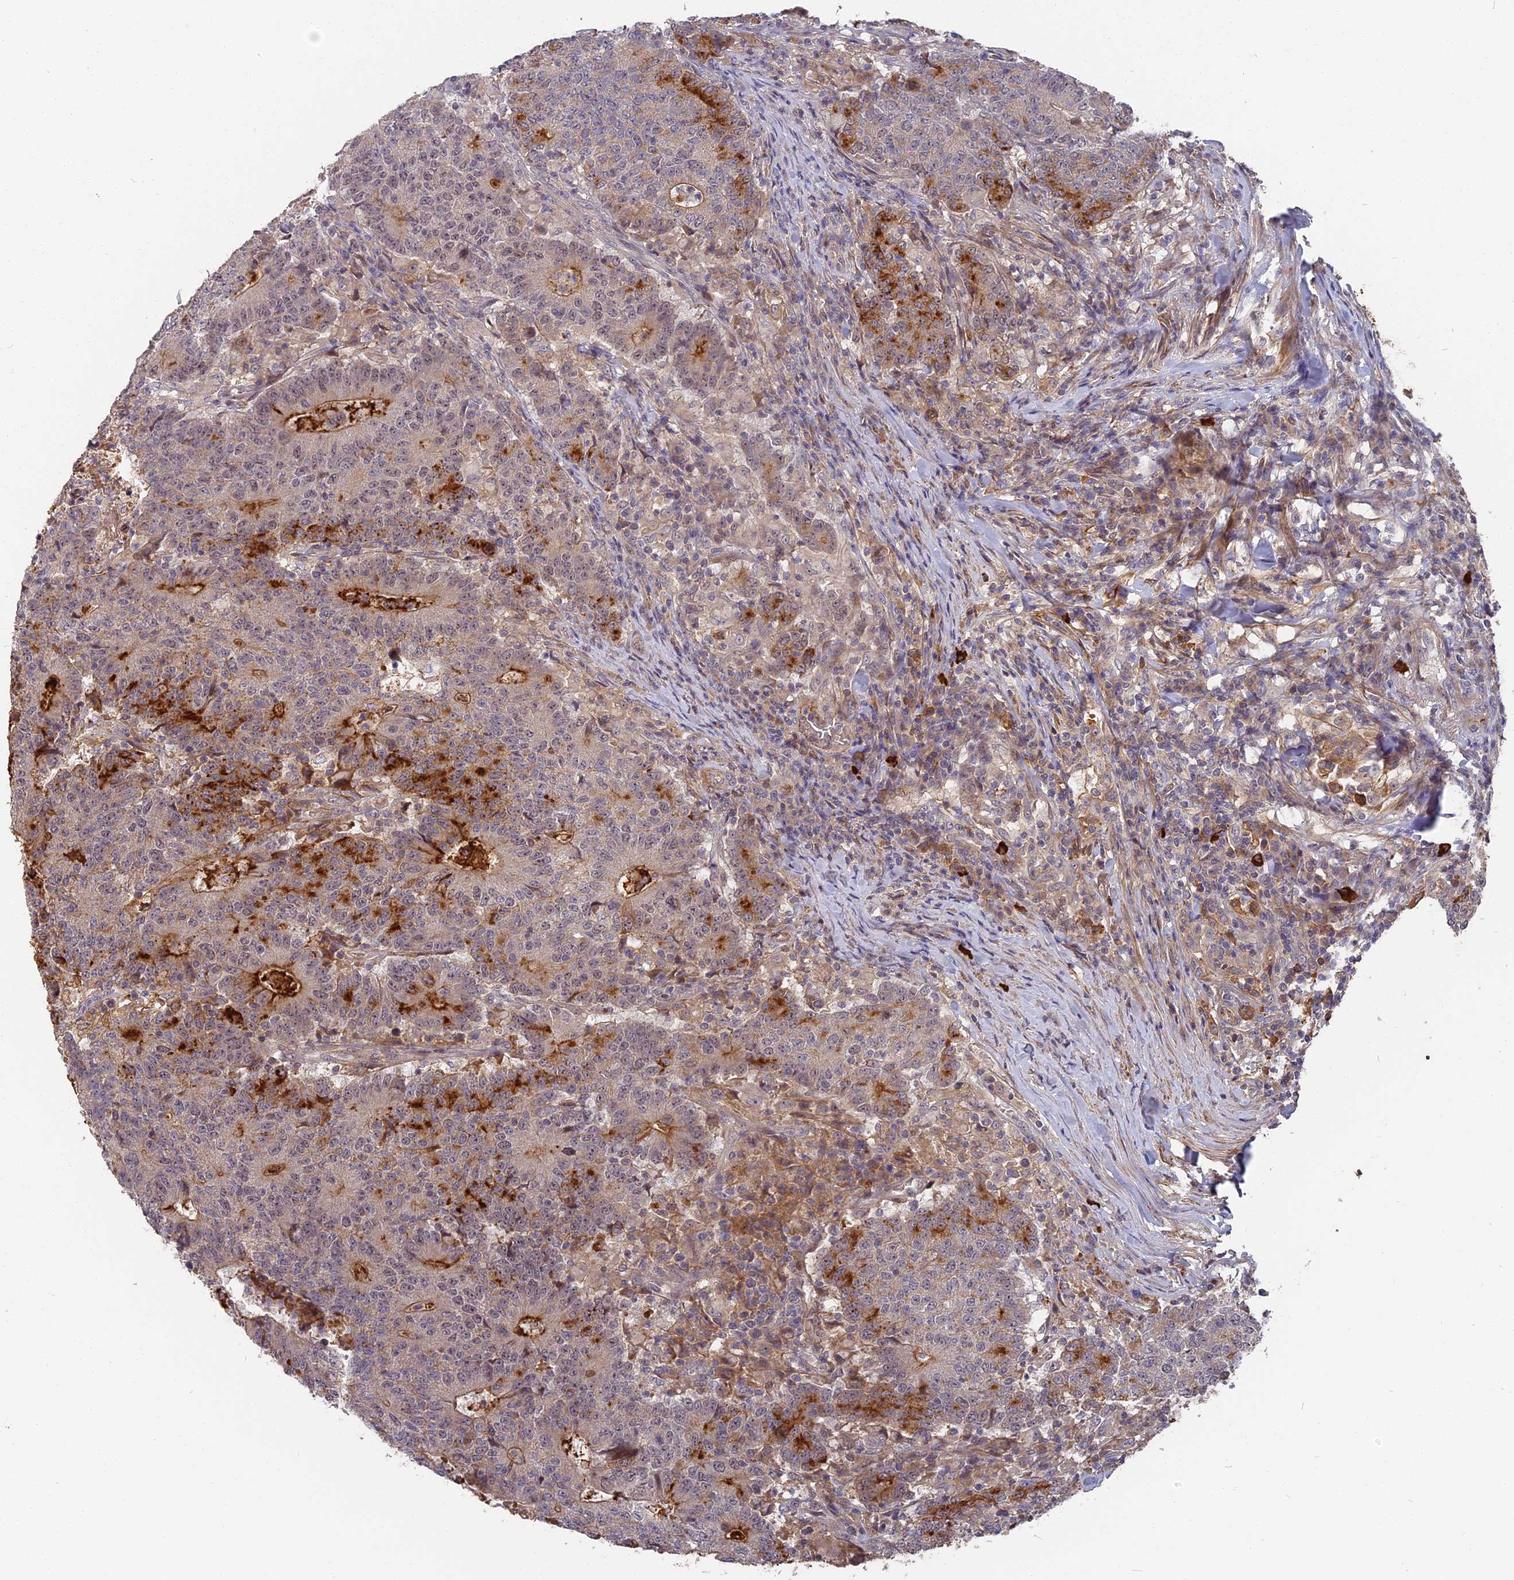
{"staining": {"intensity": "moderate", "quantity": "<25%", "location": "cytoplasmic/membranous"}, "tissue": "colorectal cancer", "cell_type": "Tumor cells", "image_type": "cancer", "snomed": [{"axis": "morphology", "description": "Adenocarcinoma, NOS"}, {"axis": "topography", "description": "Colon"}], "caption": "A brown stain shows moderate cytoplasmic/membranous expression of a protein in colorectal adenocarcinoma tumor cells.", "gene": "ERMAP", "patient": {"sex": "female", "age": 75}}